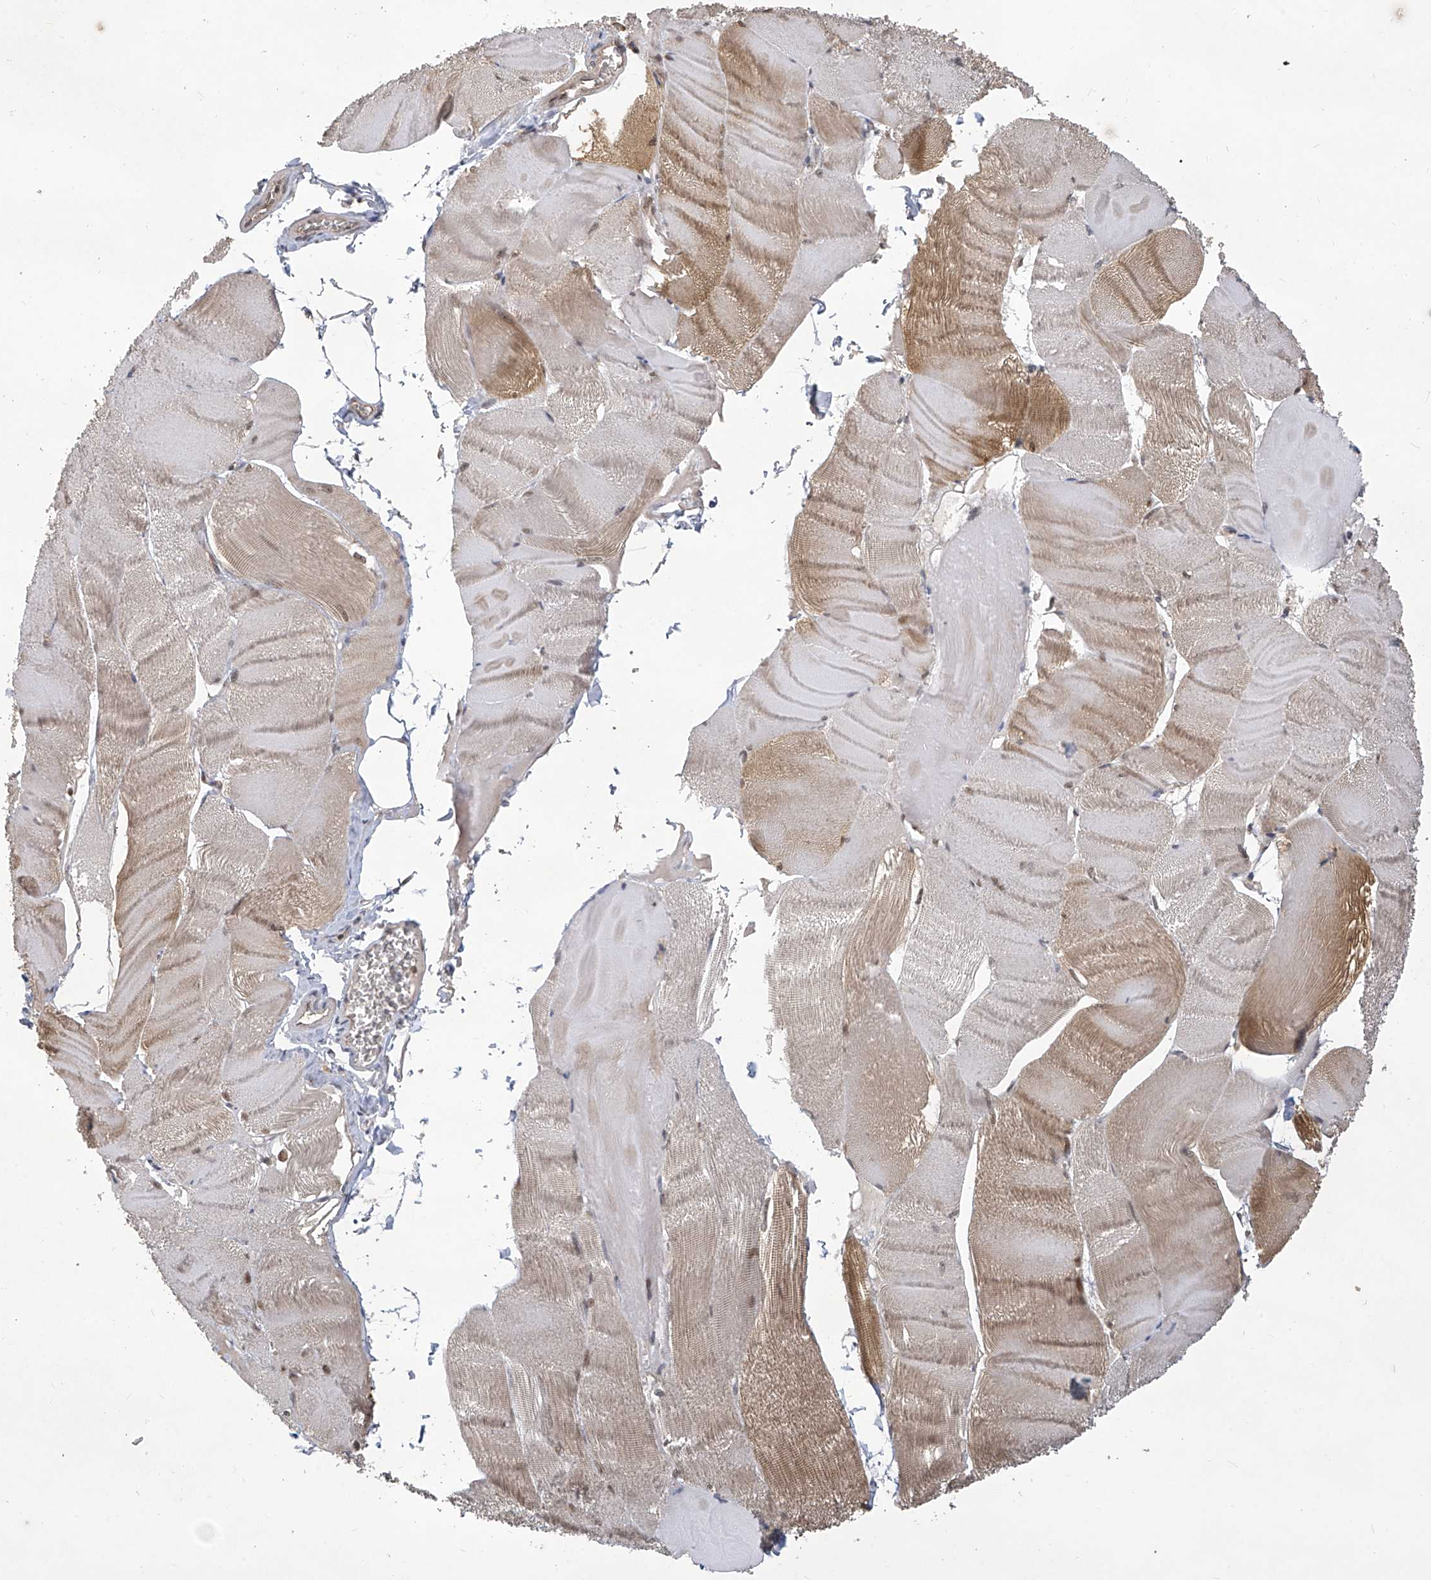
{"staining": {"intensity": "moderate", "quantity": "25%-75%", "location": "cytoplasmic/membranous"}, "tissue": "skeletal muscle", "cell_type": "Myocytes", "image_type": "normal", "snomed": [{"axis": "morphology", "description": "Normal tissue, NOS"}, {"axis": "morphology", "description": "Basal cell carcinoma"}, {"axis": "topography", "description": "Skeletal muscle"}], "caption": "Moderate cytoplasmic/membranous expression for a protein is appreciated in approximately 25%-75% of myocytes of unremarkable skeletal muscle using immunohistochemistry (IHC).", "gene": "PSMB1", "patient": {"sex": "female", "age": 64}}